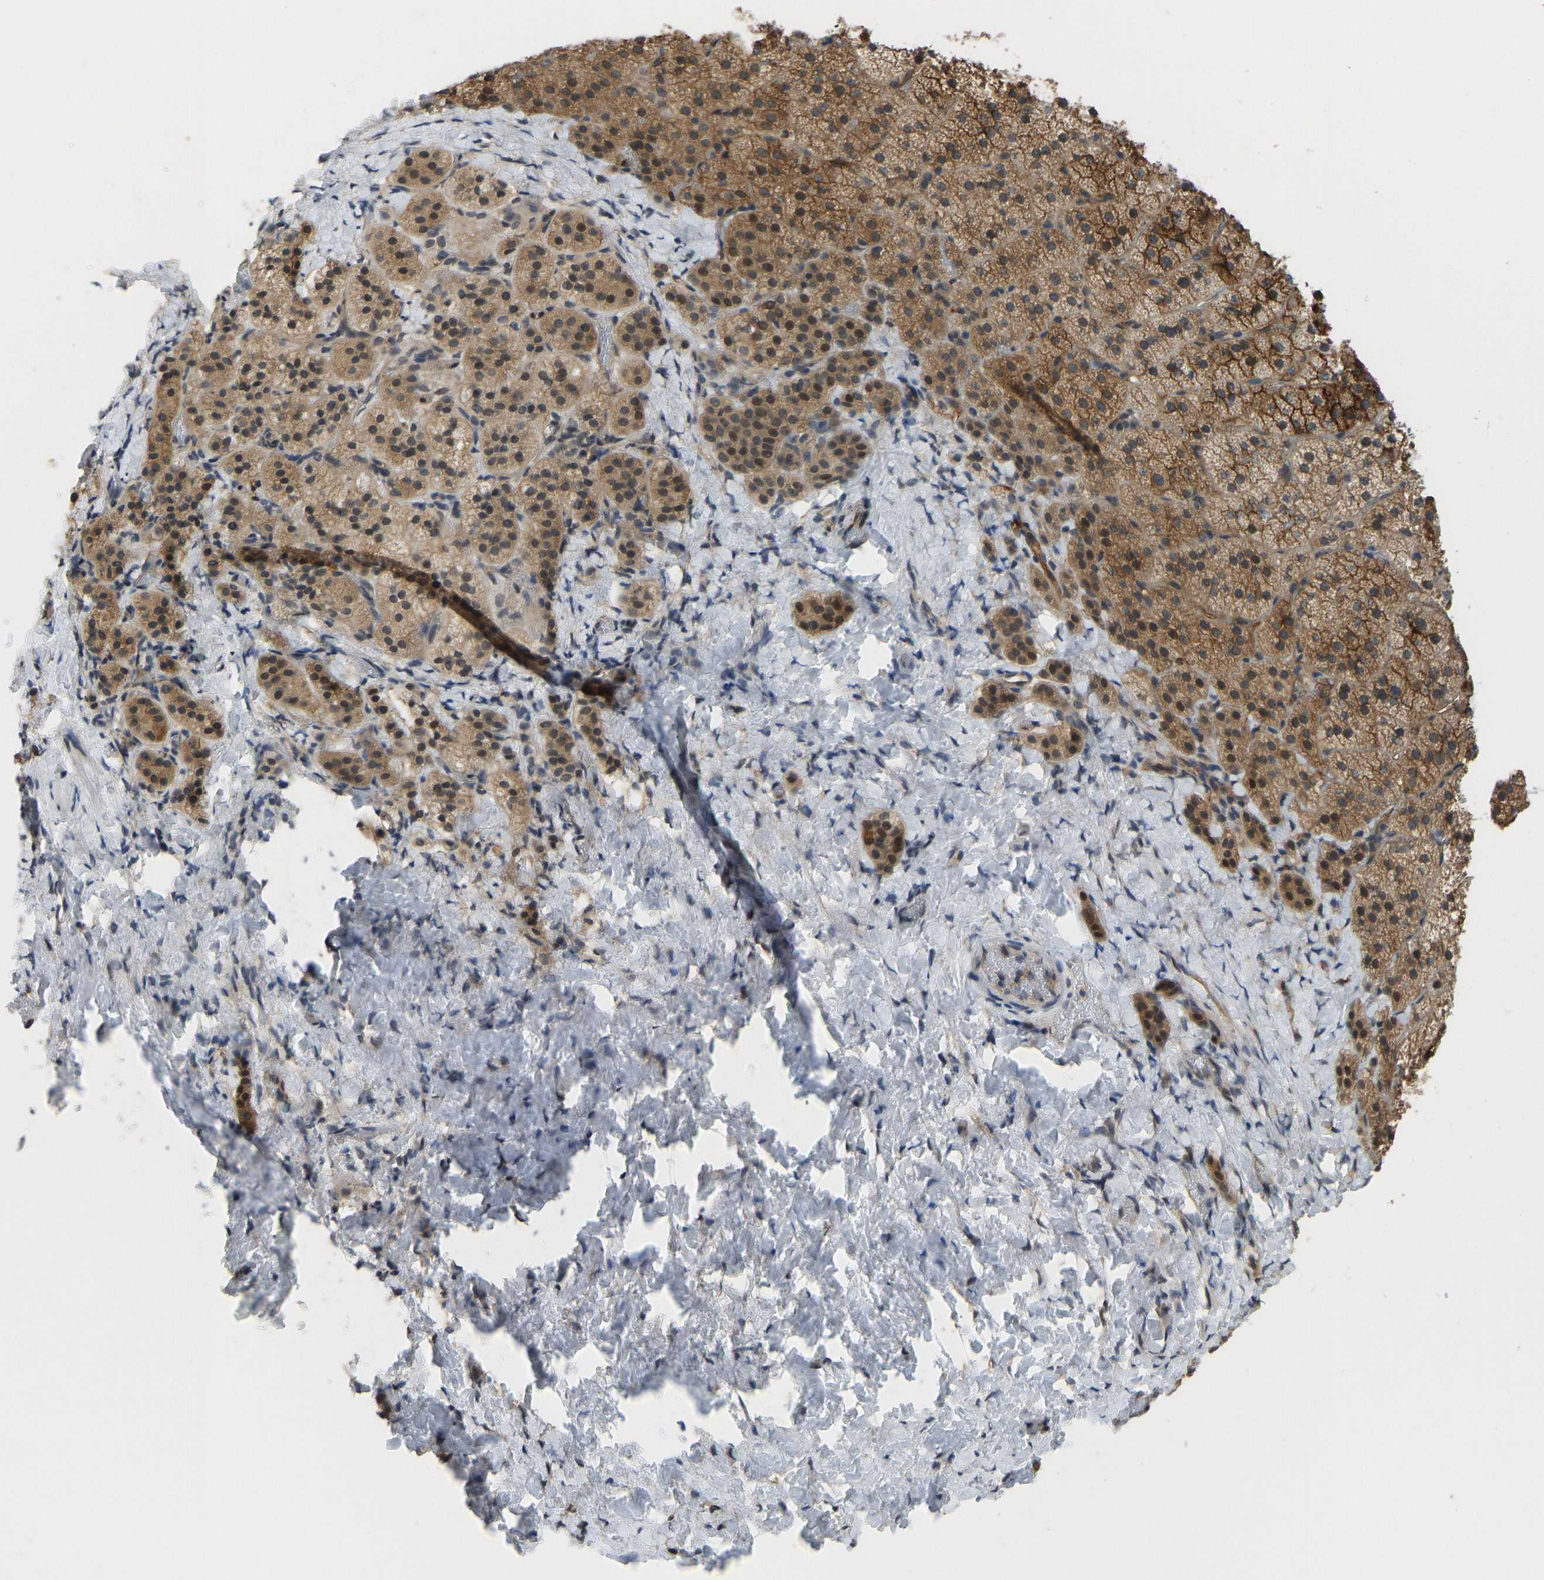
{"staining": {"intensity": "moderate", "quantity": ">75%", "location": "cytoplasmic/membranous"}, "tissue": "adrenal gland", "cell_type": "Glandular cells", "image_type": "normal", "snomed": [{"axis": "morphology", "description": "Normal tissue, NOS"}, {"axis": "topography", "description": "Adrenal gland"}], "caption": "This histopathology image demonstrates normal adrenal gland stained with immunohistochemistry (IHC) to label a protein in brown. The cytoplasmic/membranous of glandular cells show moderate positivity for the protein. Nuclei are counter-stained blue.", "gene": "CCT8", "patient": {"sex": "female", "age": 44}}